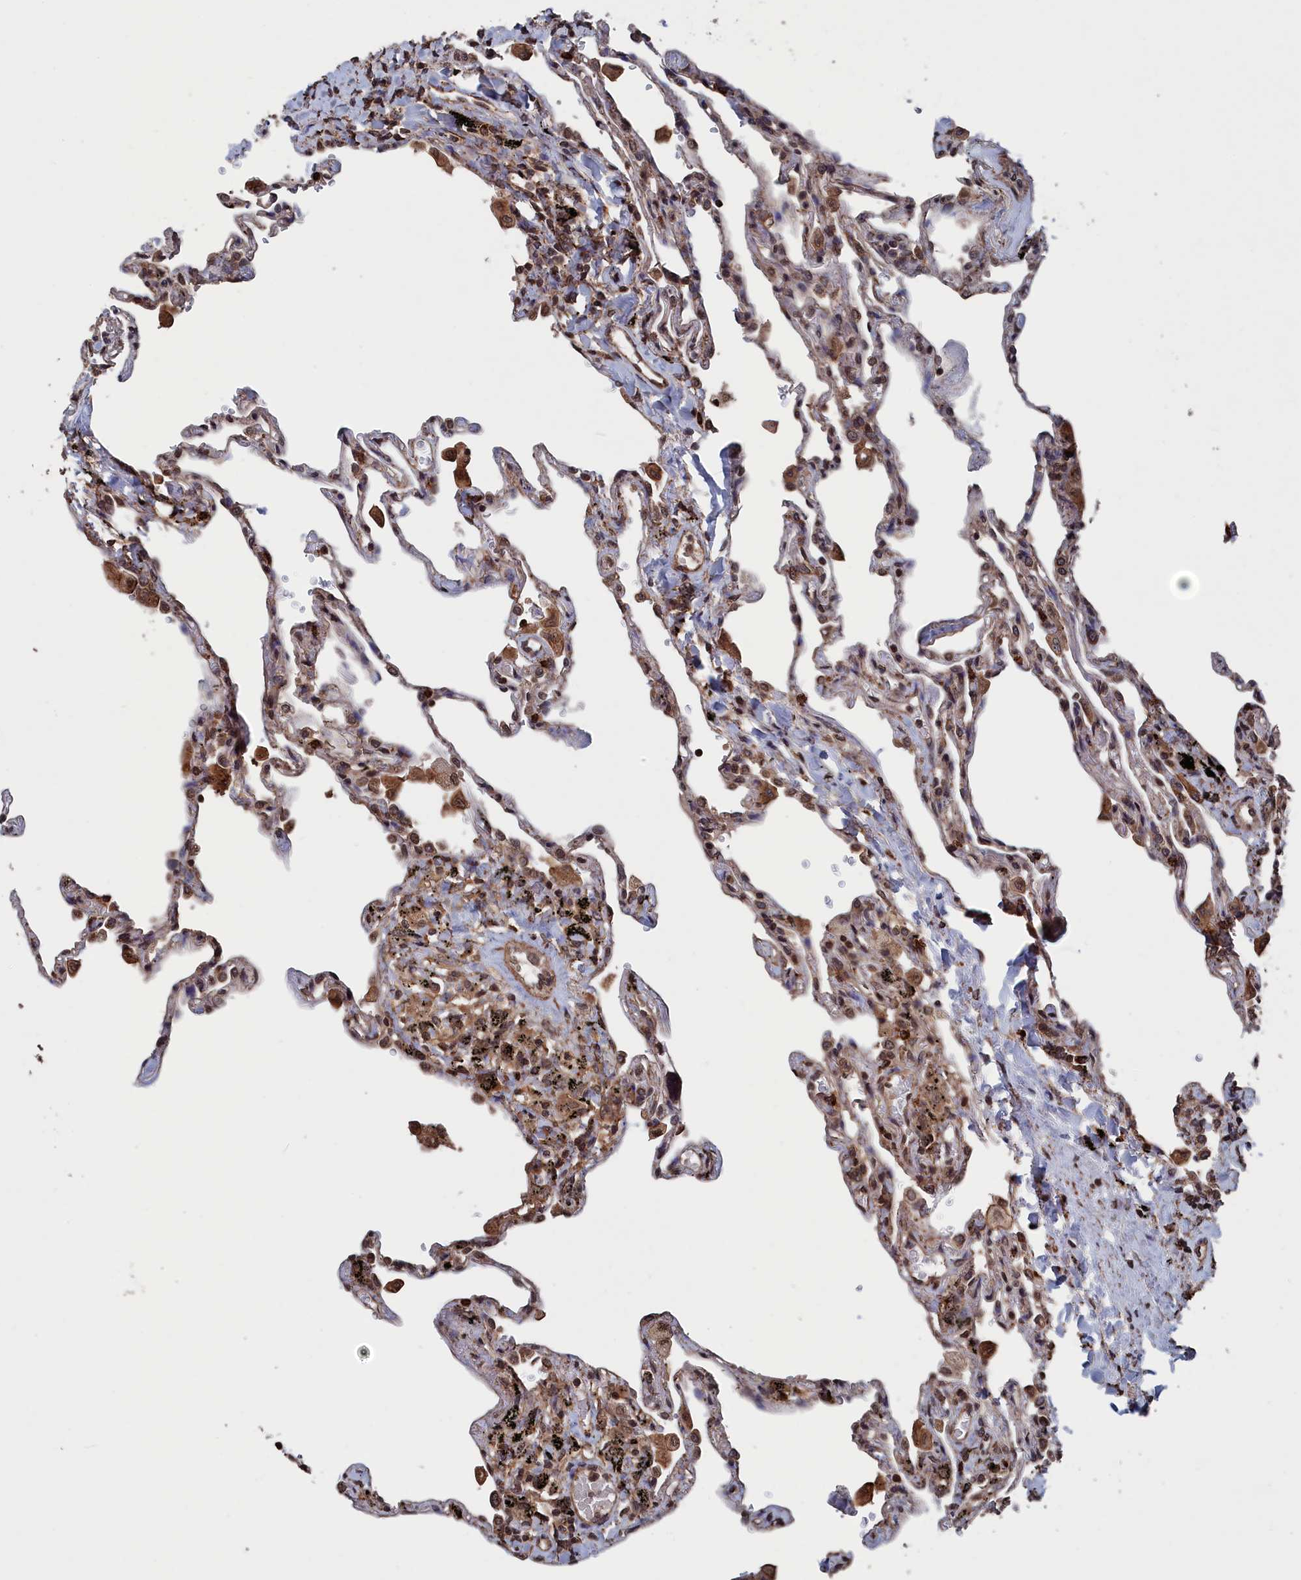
{"staining": {"intensity": "moderate", "quantity": "<25%", "location": "cytoplasmic/membranous,nuclear"}, "tissue": "lung", "cell_type": "Alveolar cells", "image_type": "normal", "snomed": [{"axis": "morphology", "description": "Normal tissue, NOS"}, {"axis": "topography", "description": "Lung"}], "caption": "Lung stained with a protein marker shows moderate staining in alveolar cells.", "gene": "PDE12", "patient": {"sex": "male", "age": 59}}